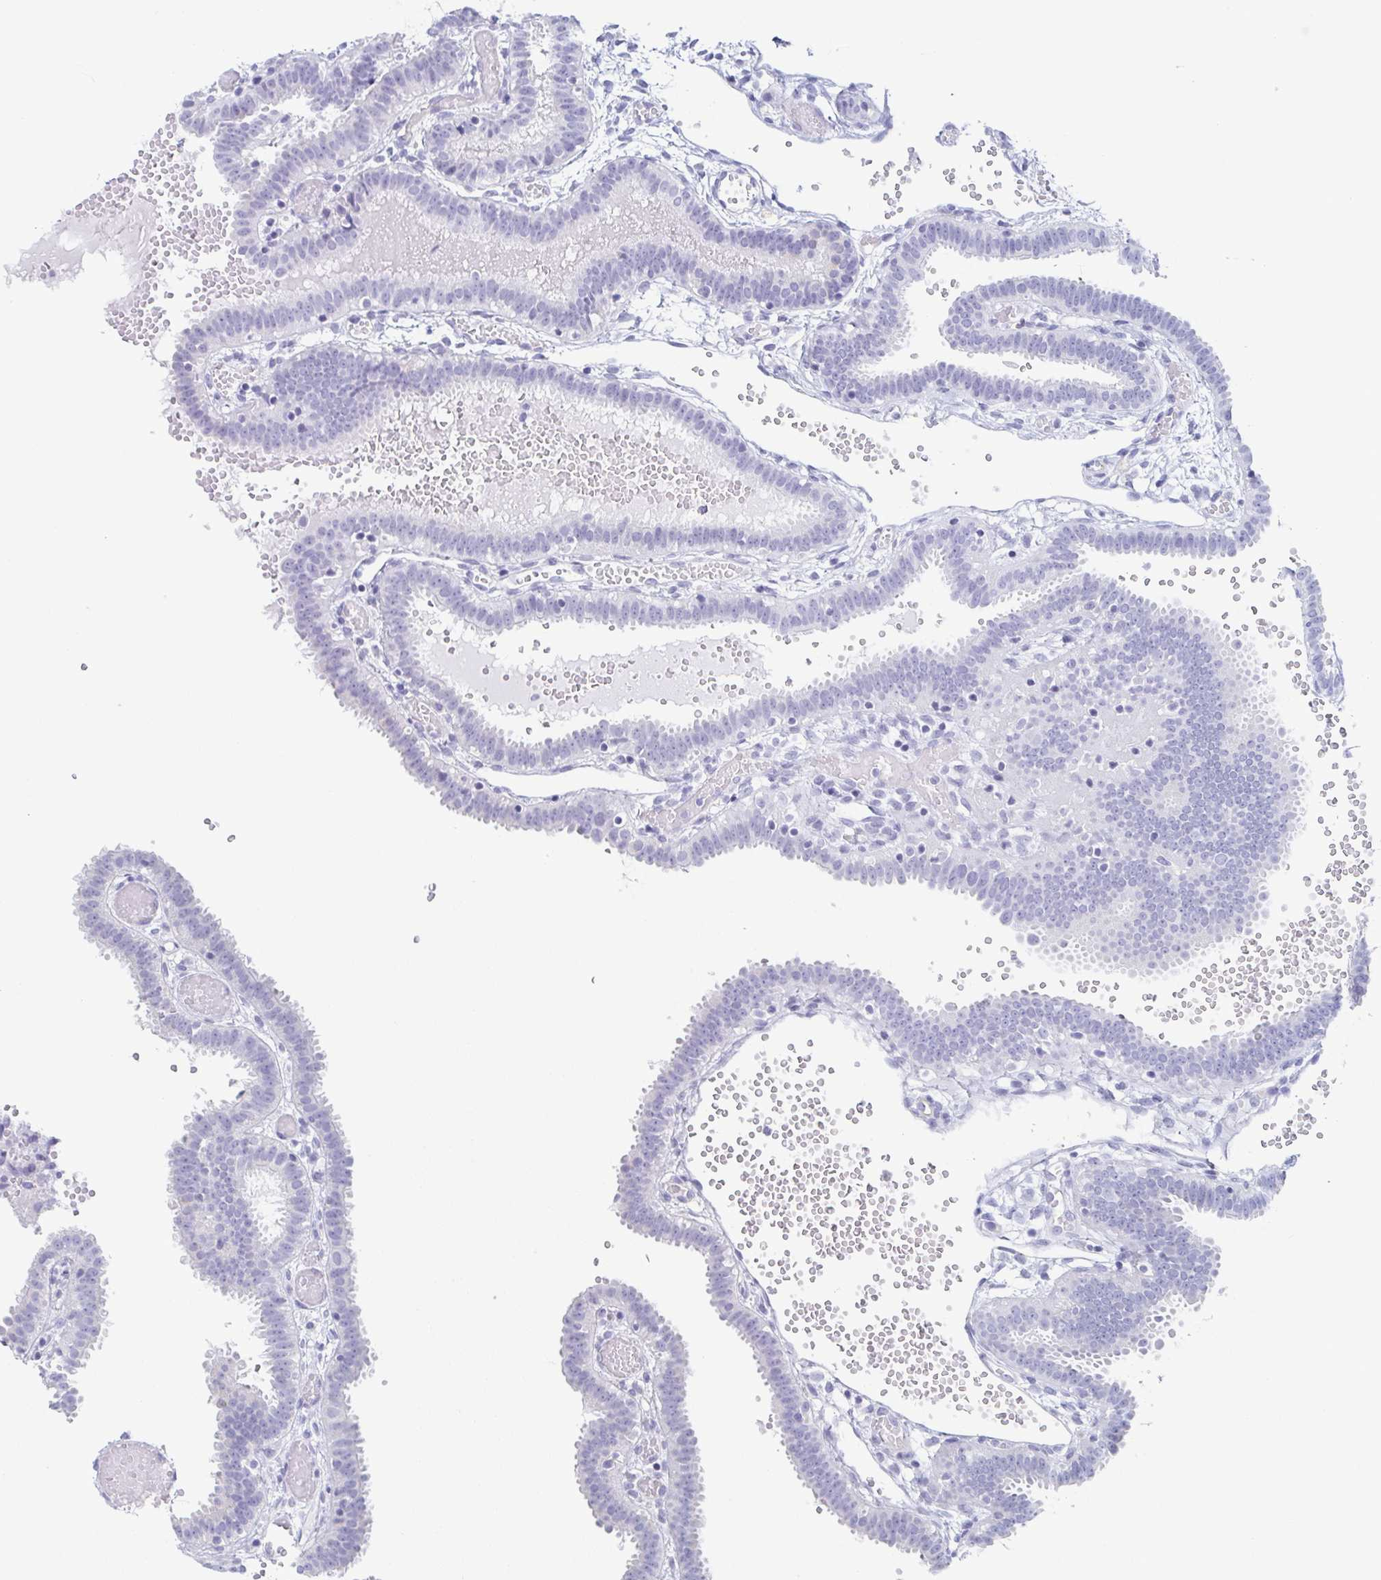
{"staining": {"intensity": "negative", "quantity": "none", "location": "none"}, "tissue": "fallopian tube", "cell_type": "Glandular cells", "image_type": "normal", "snomed": [{"axis": "morphology", "description": "Normal tissue, NOS"}, {"axis": "topography", "description": "Fallopian tube"}], "caption": "IHC photomicrograph of normal fallopian tube stained for a protein (brown), which reveals no staining in glandular cells.", "gene": "PRR27", "patient": {"sex": "female", "age": 37}}